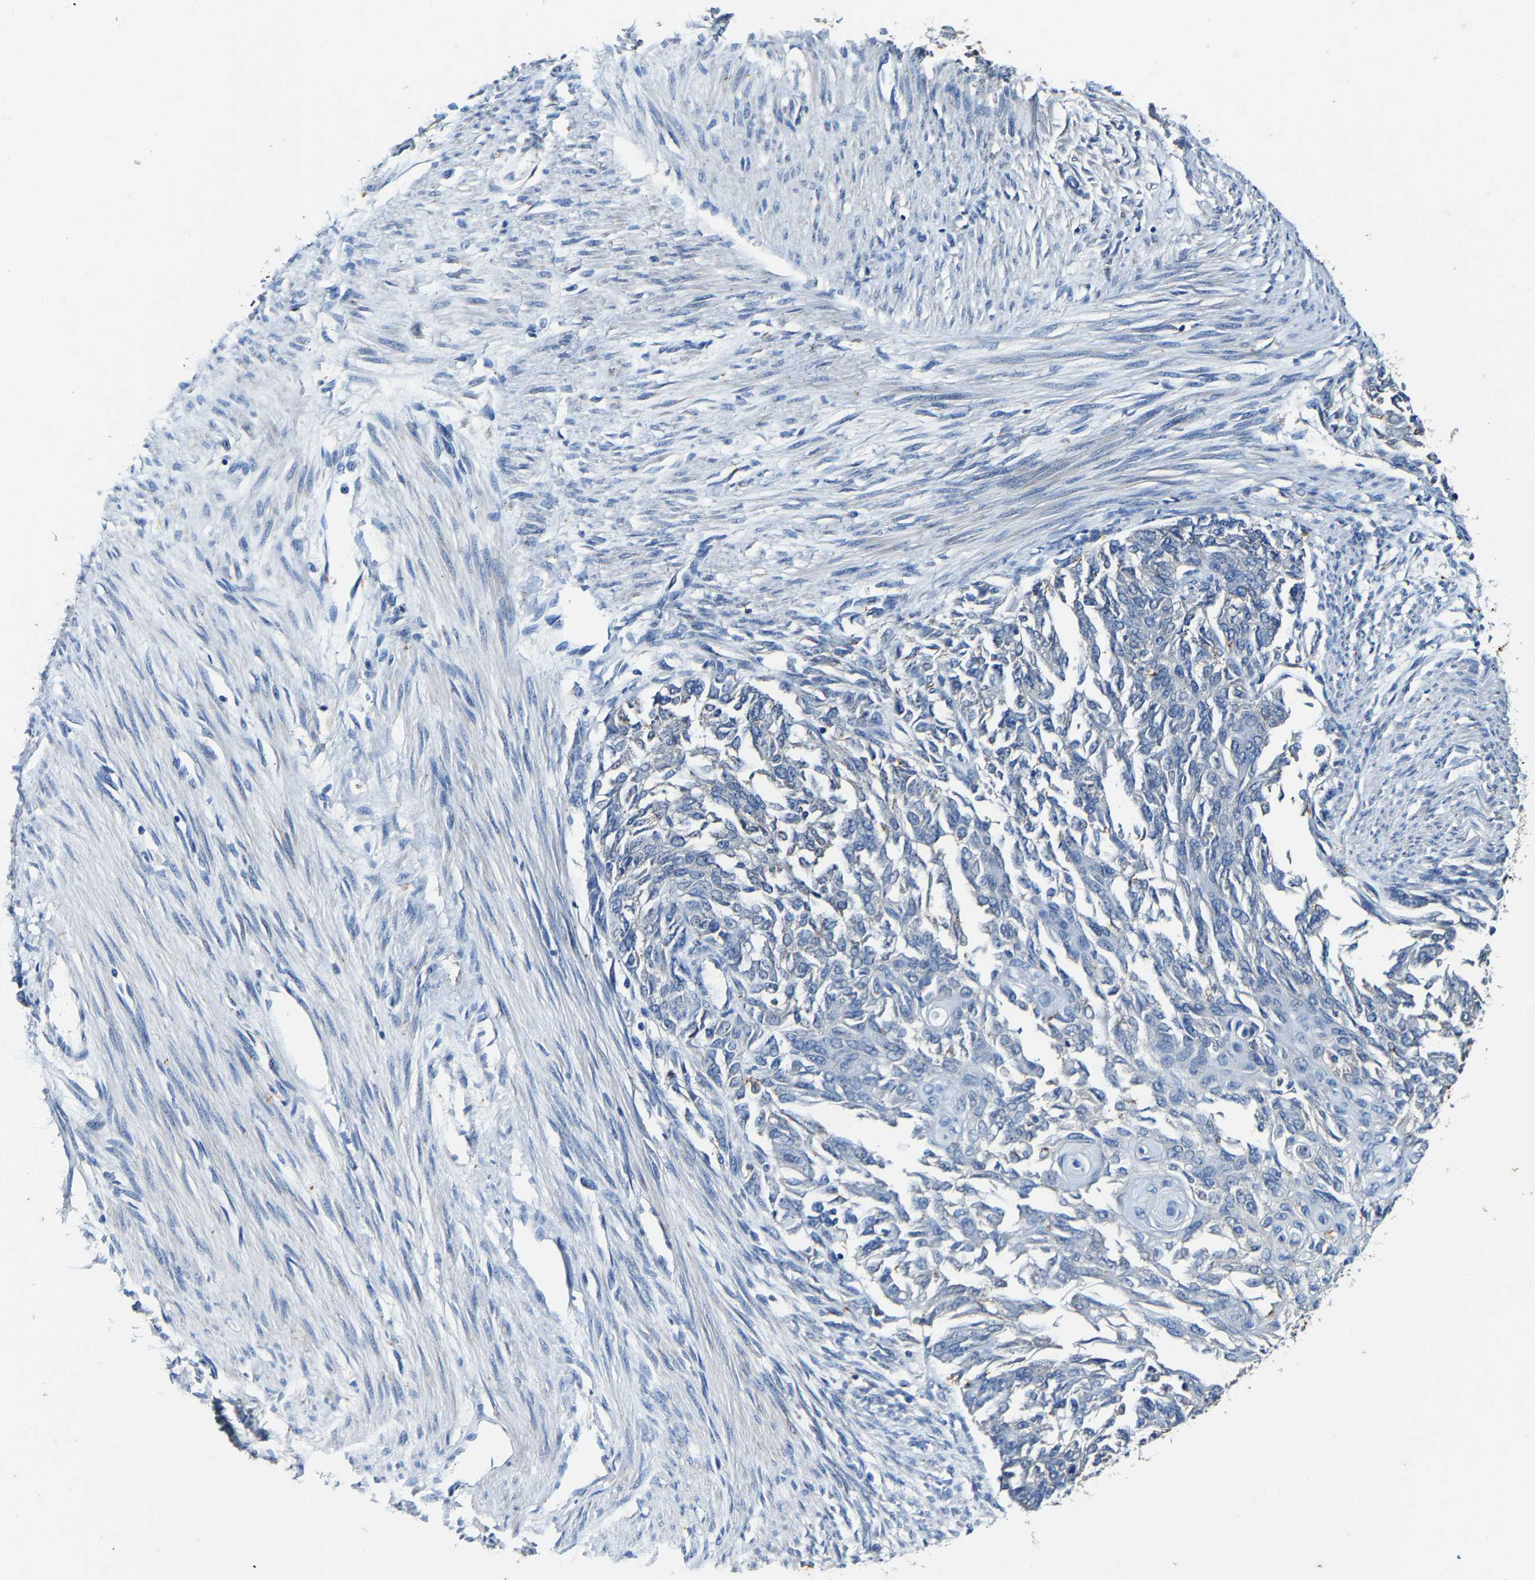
{"staining": {"intensity": "negative", "quantity": "none", "location": "none"}, "tissue": "endometrial cancer", "cell_type": "Tumor cells", "image_type": "cancer", "snomed": [{"axis": "morphology", "description": "Adenocarcinoma, NOS"}, {"axis": "topography", "description": "Endometrium"}], "caption": "Endometrial cancer was stained to show a protein in brown. There is no significant staining in tumor cells.", "gene": "SLC25A25", "patient": {"sex": "female", "age": 32}}